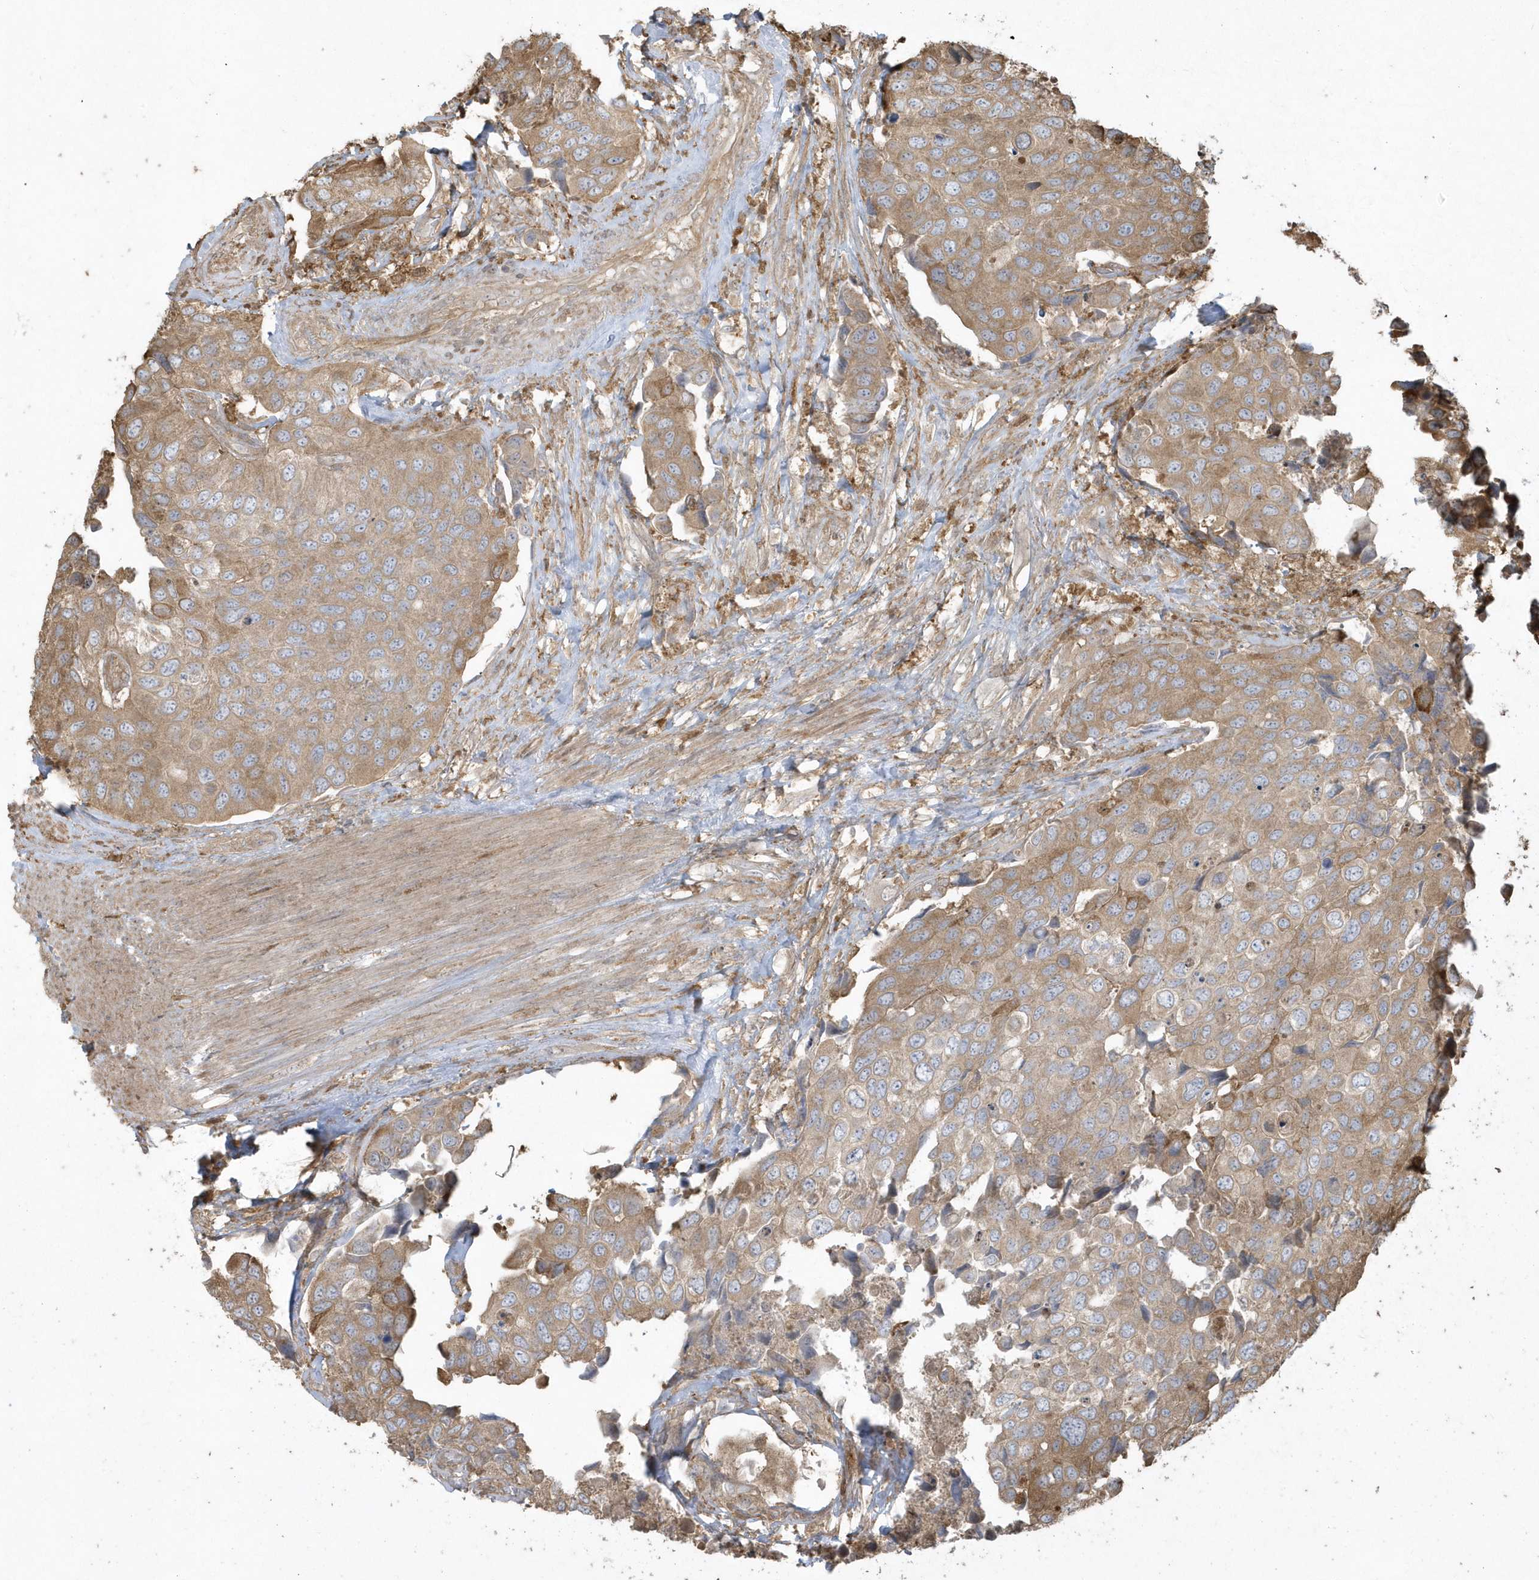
{"staining": {"intensity": "moderate", "quantity": "25%-75%", "location": "cytoplasmic/membranous"}, "tissue": "urothelial cancer", "cell_type": "Tumor cells", "image_type": "cancer", "snomed": [{"axis": "morphology", "description": "Urothelial carcinoma, High grade"}, {"axis": "topography", "description": "Urinary bladder"}], "caption": "DAB immunohistochemical staining of high-grade urothelial carcinoma shows moderate cytoplasmic/membranous protein staining in approximately 25%-75% of tumor cells. (brown staining indicates protein expression, while blue staining denotes nuclei).", "gene": "HNMT", "patient": {"sex": "male", "age": 74}}